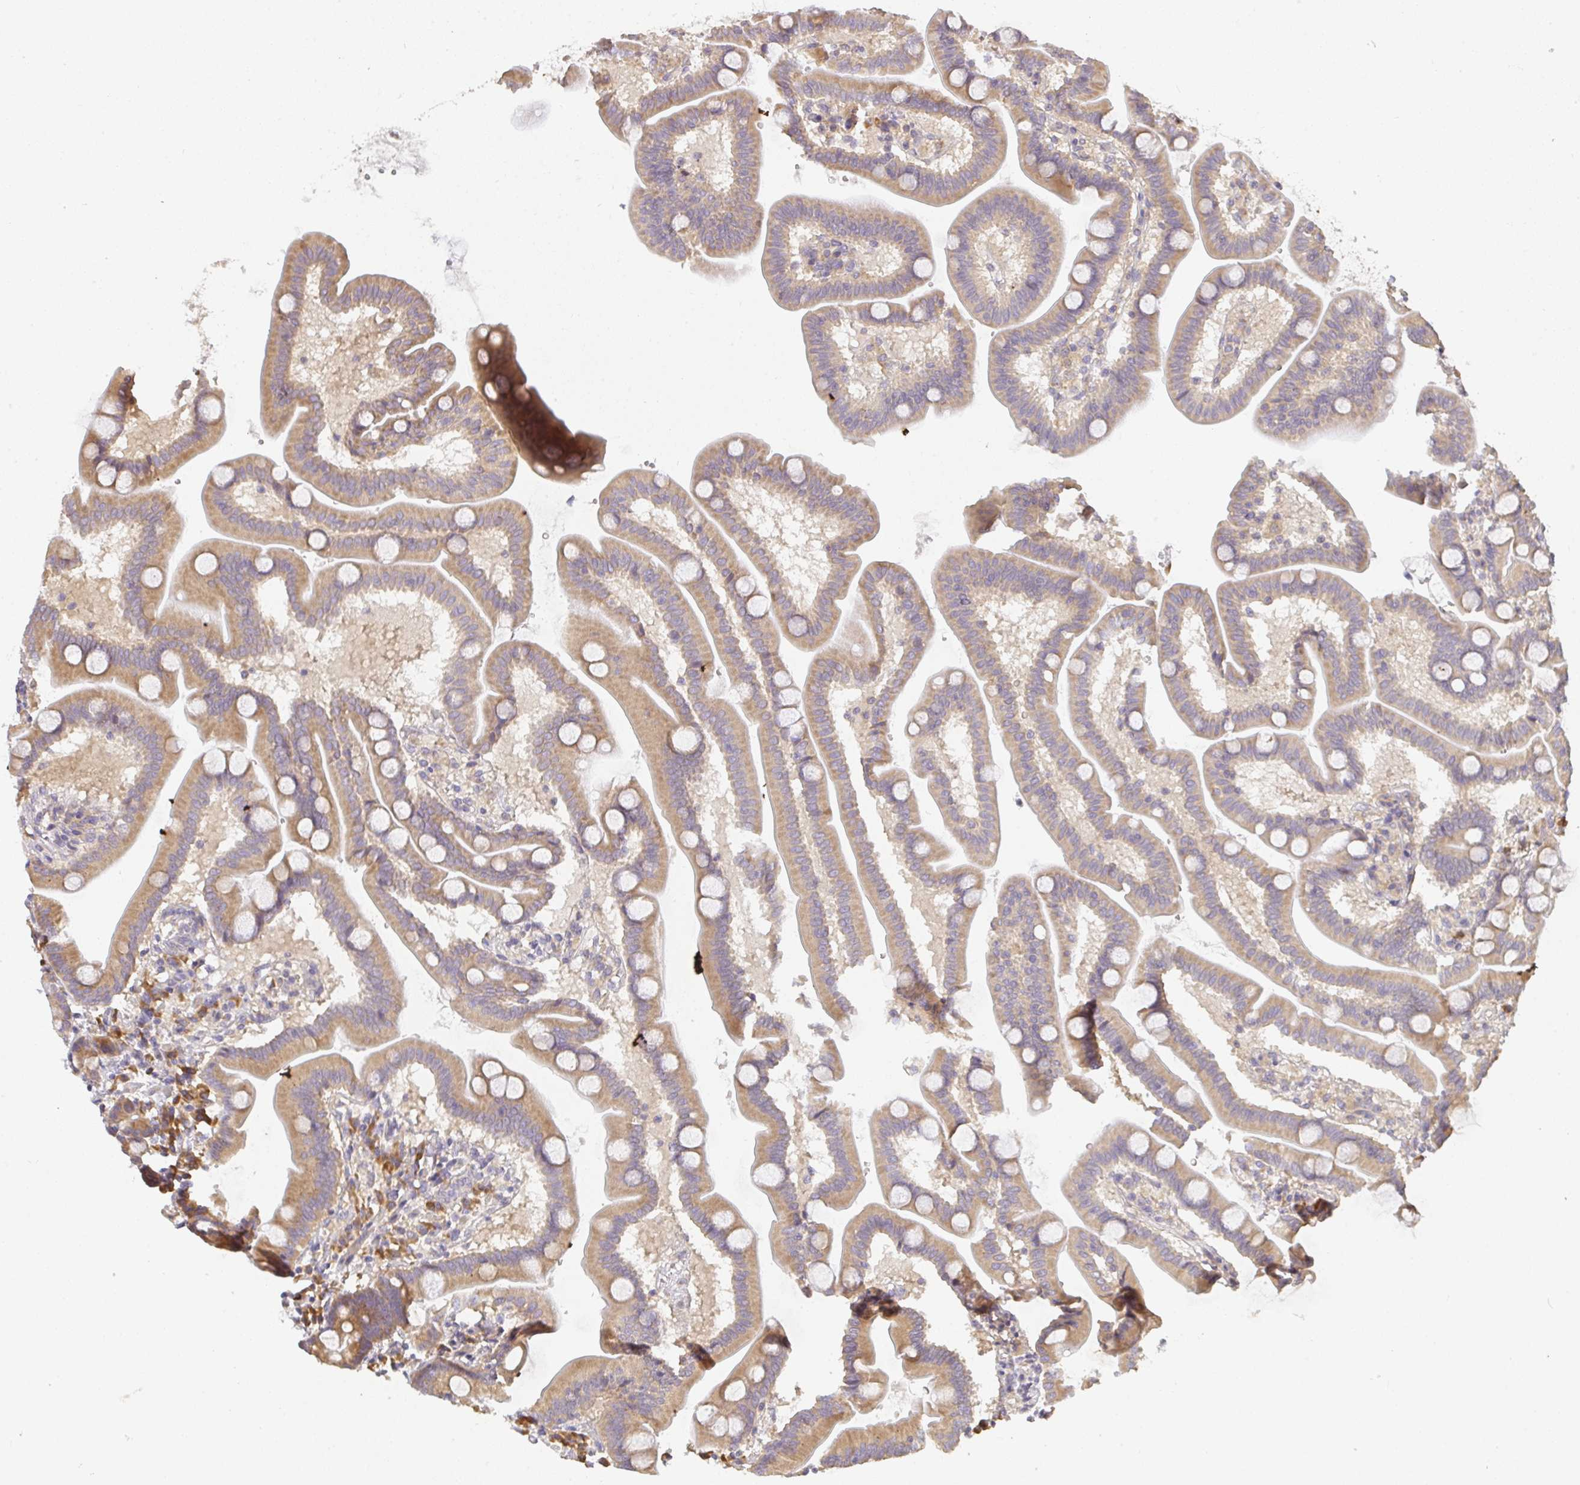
{"staining": {"intensity": "moderate", "quantity": ">75%", "location": "cytoplasmic/membranous"}, "tissue": "duodenum", "cell_type": "Glandular cells", "image_type": "normal", "snomed": [{"axis": "morphology", "description": "Normal tissue, NOS"}, {"axis": "topography", "description": "Duodenum"}], "caption": "Immunohistochemical staining of unremarkable duodenum demonstrates medium levels of moderate cytoplasmic/membranous expression in about >75% of glandular cells.", "gene": "SLC35B3", "patient": {"sex": "male", "age": 59}}